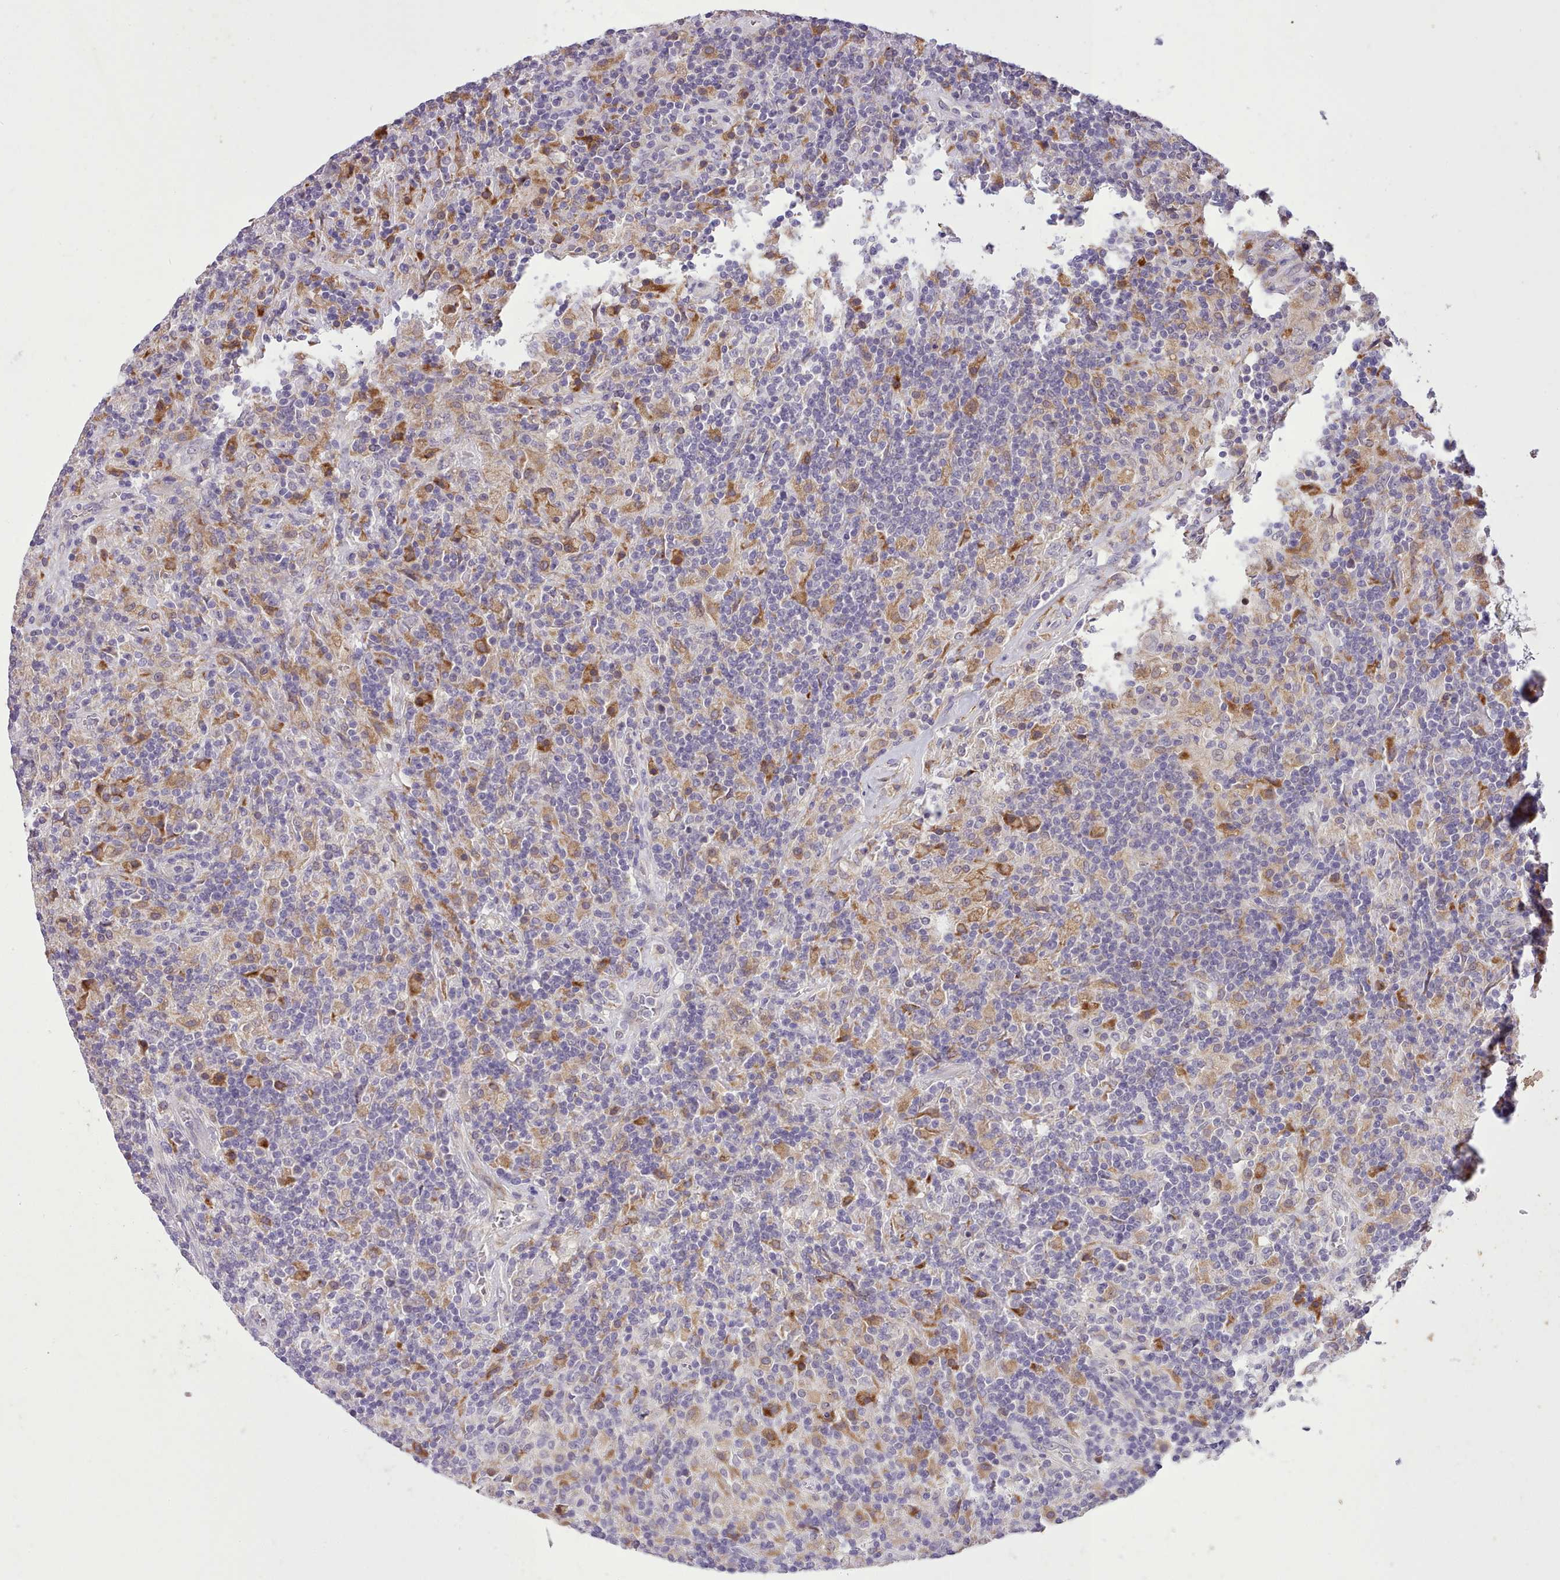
{"staining": {"intensity": "negative", "quantity": "none", "location": "none"}, "tissue": "lymphoma", "cell_type": "Tumor cells", "image_type": "cancer", "snomed": [{"axis": "morphology", "description": "Hodgkin's disease, NOS"}, {"axis": "topography", "description": "Lymph node"}], "caption": "Immunohistochemistry (IHC) of Hodgkin's disease exhibits no expression in tumor cells.", "gene": "FAM83E", "patient": {"sex": "male", "age": 70}}